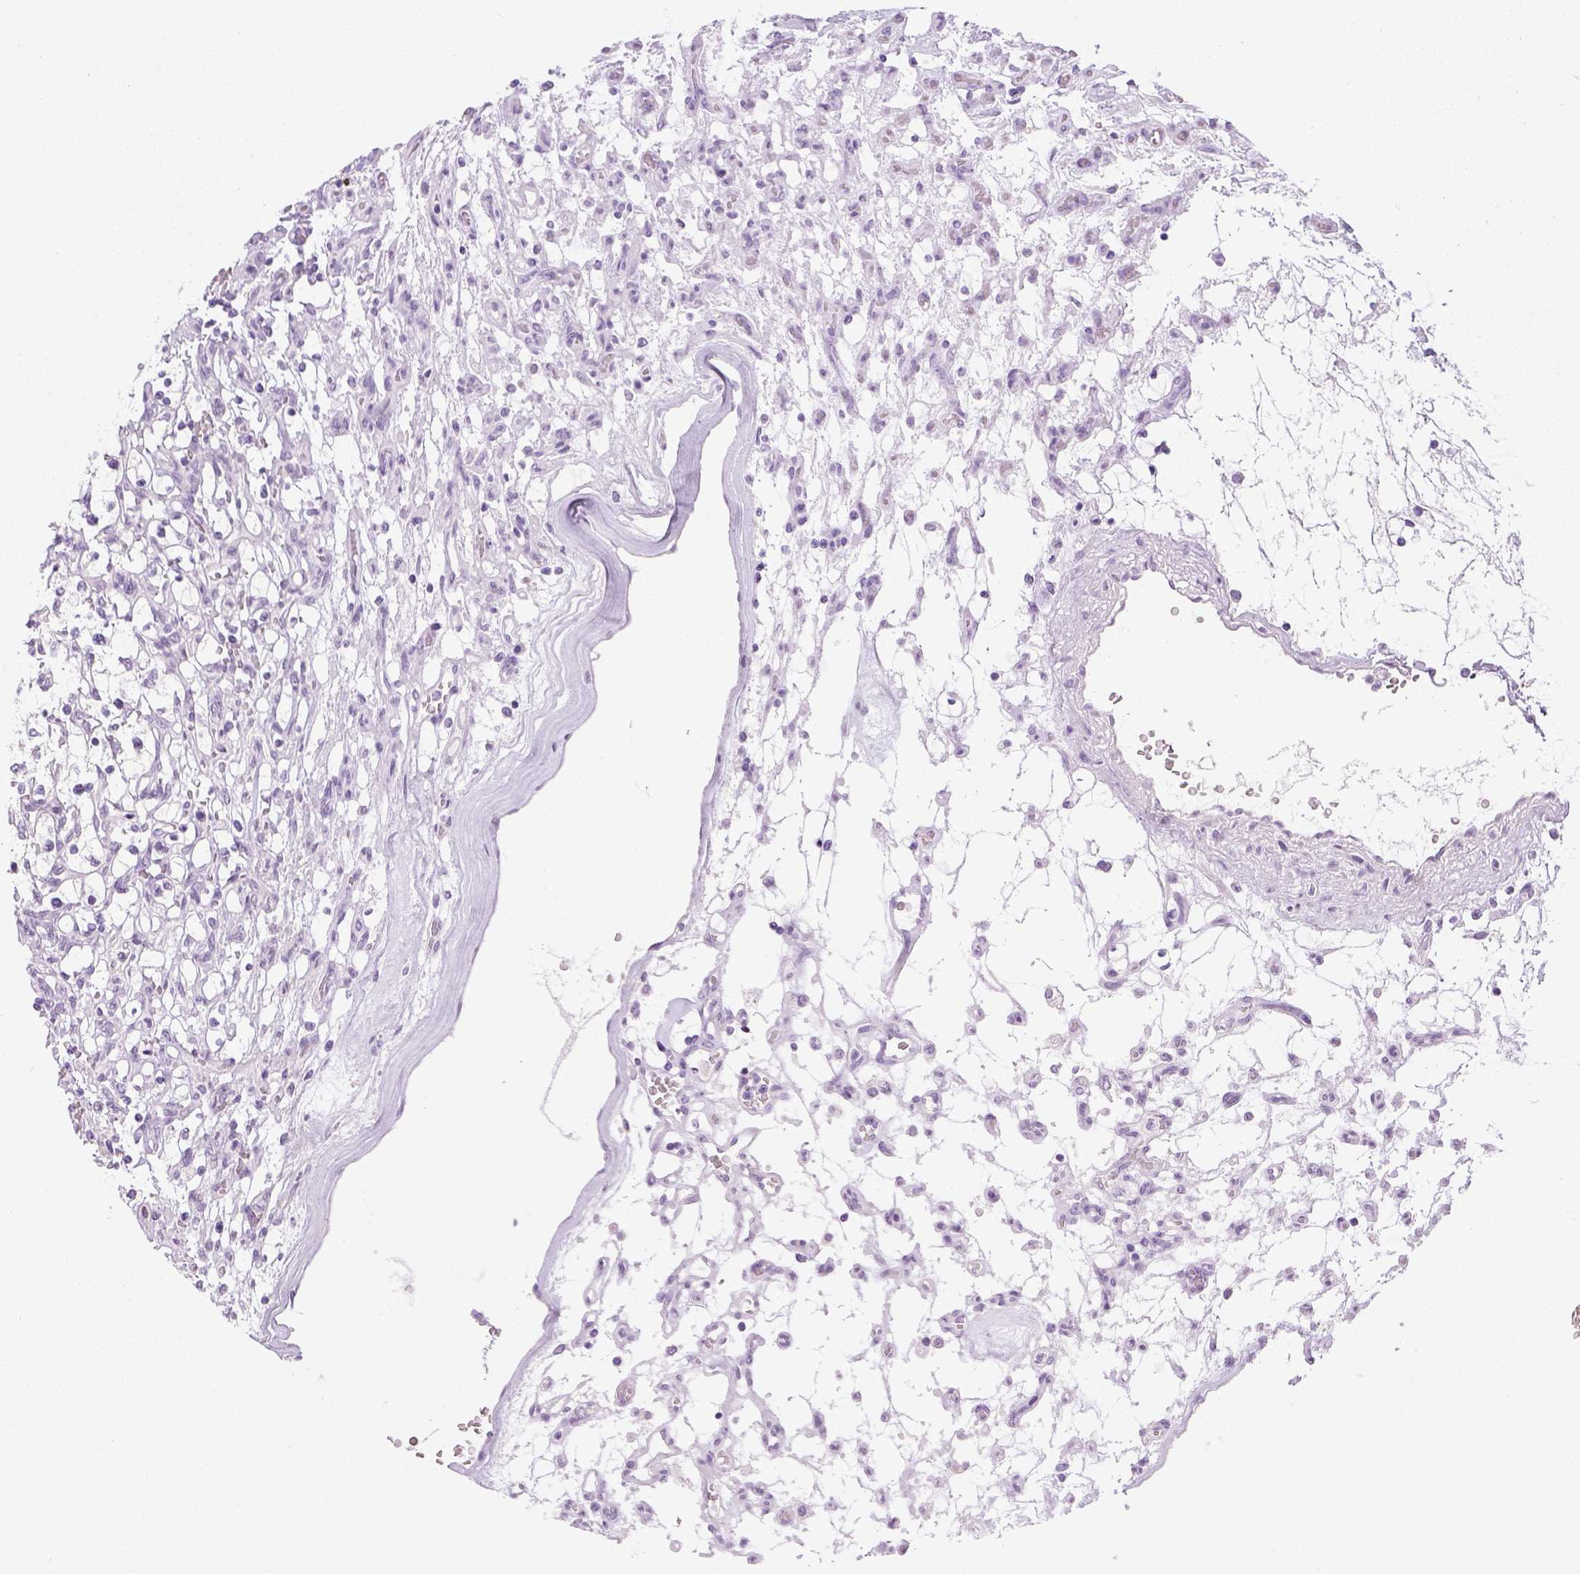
{"staining": {"intensity": "negative", "quantity": "none", "location": "none"}, "tissue": "renal cancer", "cell_type": "Tumor cells", "image_type": "cancer", "snomed": [{"axis": "morphology", "description": "Adenocarcinoma, NOS"}, {"axis": "topography", "description": "Kidney"}], "caption": "An IHC micrograph of renal cancer (adenocarcinoma) is shown. There is no staining in tumor cells of renal cancer (adenocarcinoma).", "gene": "LGSN", "patient": {"sex": "female", "age": 69}}